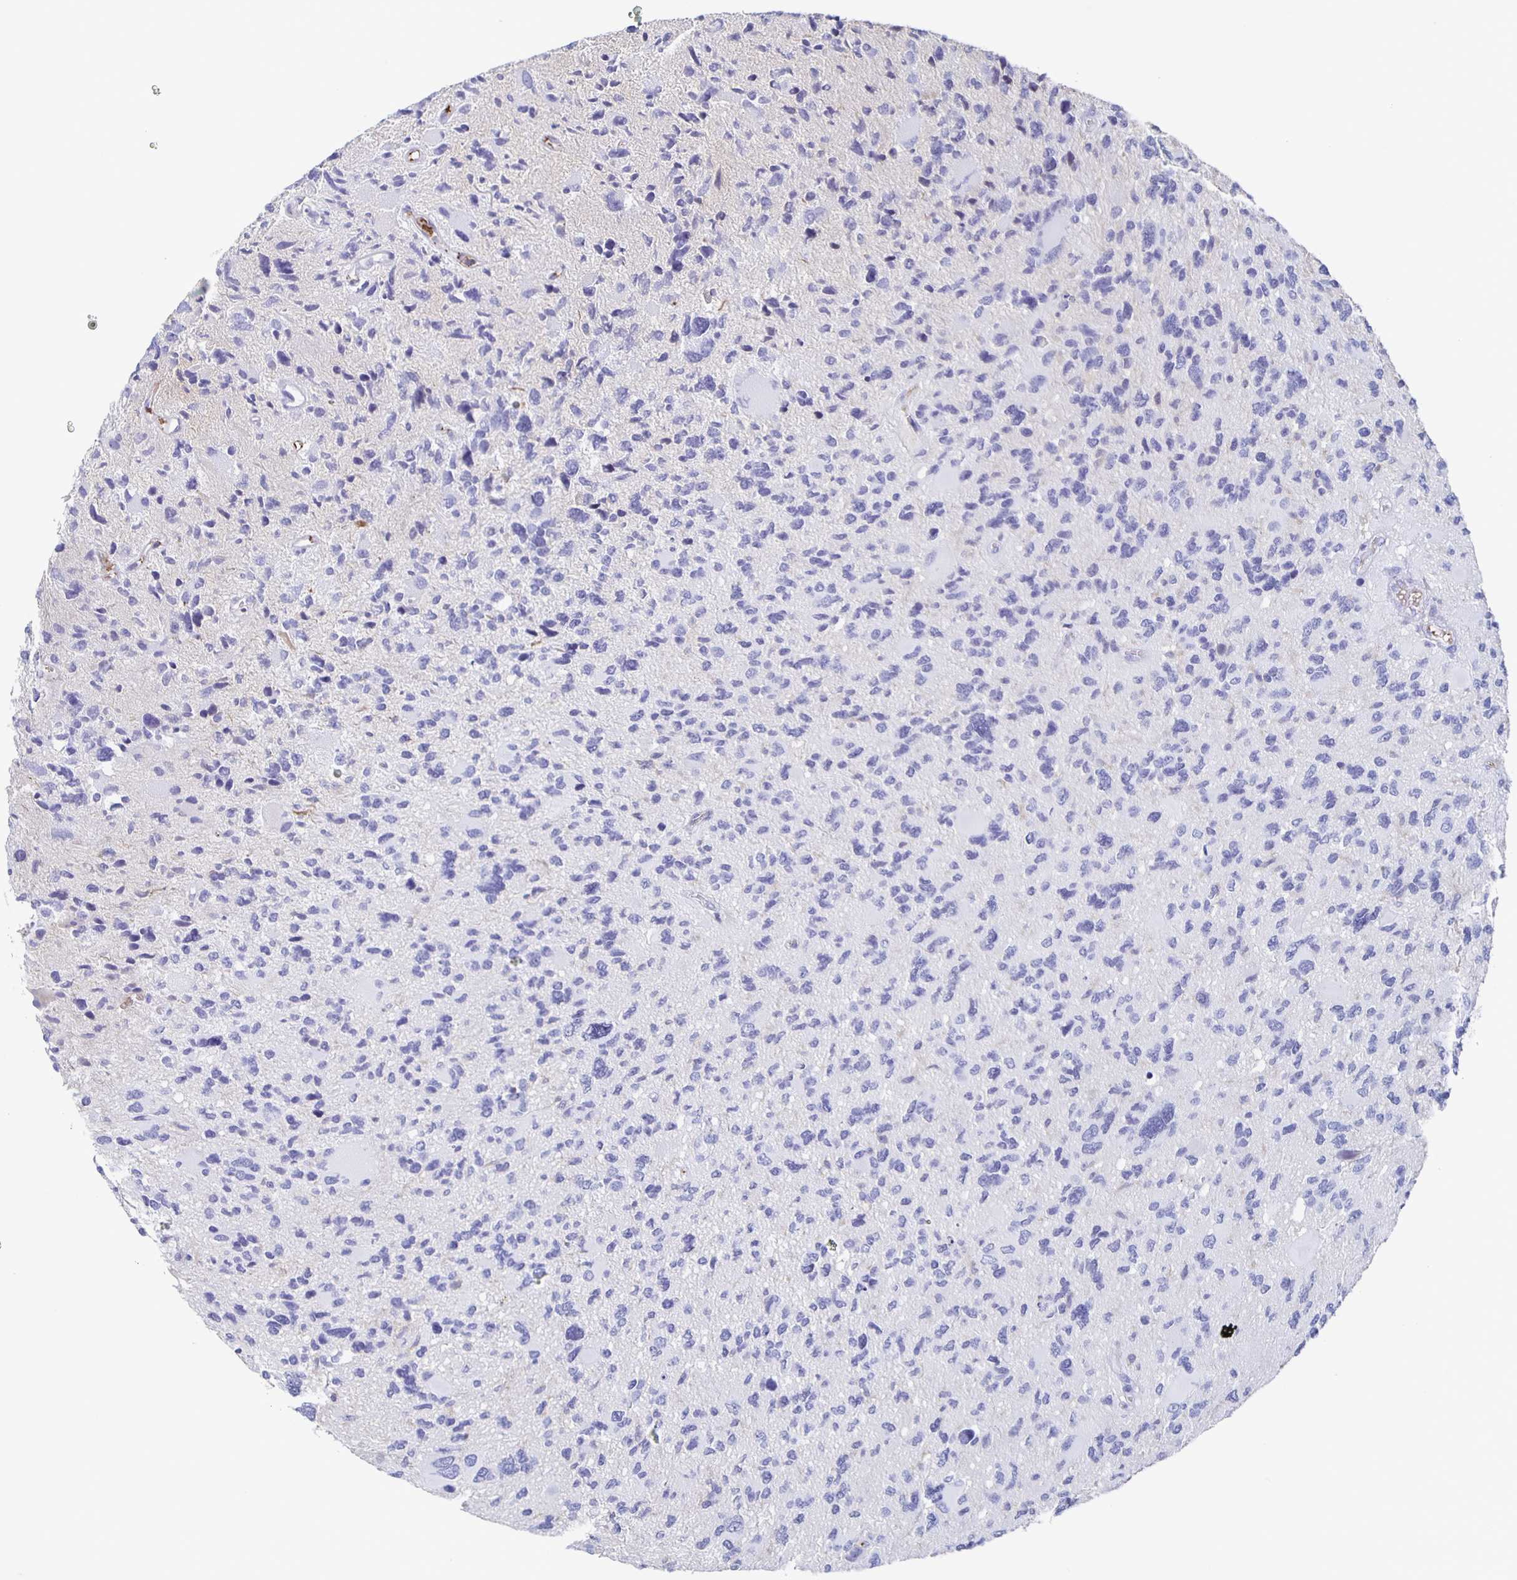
{"staining": {"intensity": "negative", "quantity": "none", "location": "none"}, "tissue": "glioma", "cell_type": "Tumor cells", "image_type": "cancer", "snomed": [{"axis": "morphology", "description": "Glioma, malignant, High grade"}, {"axis": "topography", "description": "Brain"}], "caption": "IHC photomicrograph of neoplastic tissue: human glioma stained with DAB (3,3'-diaminobenzidine) exhibits no significant protein expression in tumor cells.", "gene": "FGA", "patient": {"sex": "female", "age": 11}}